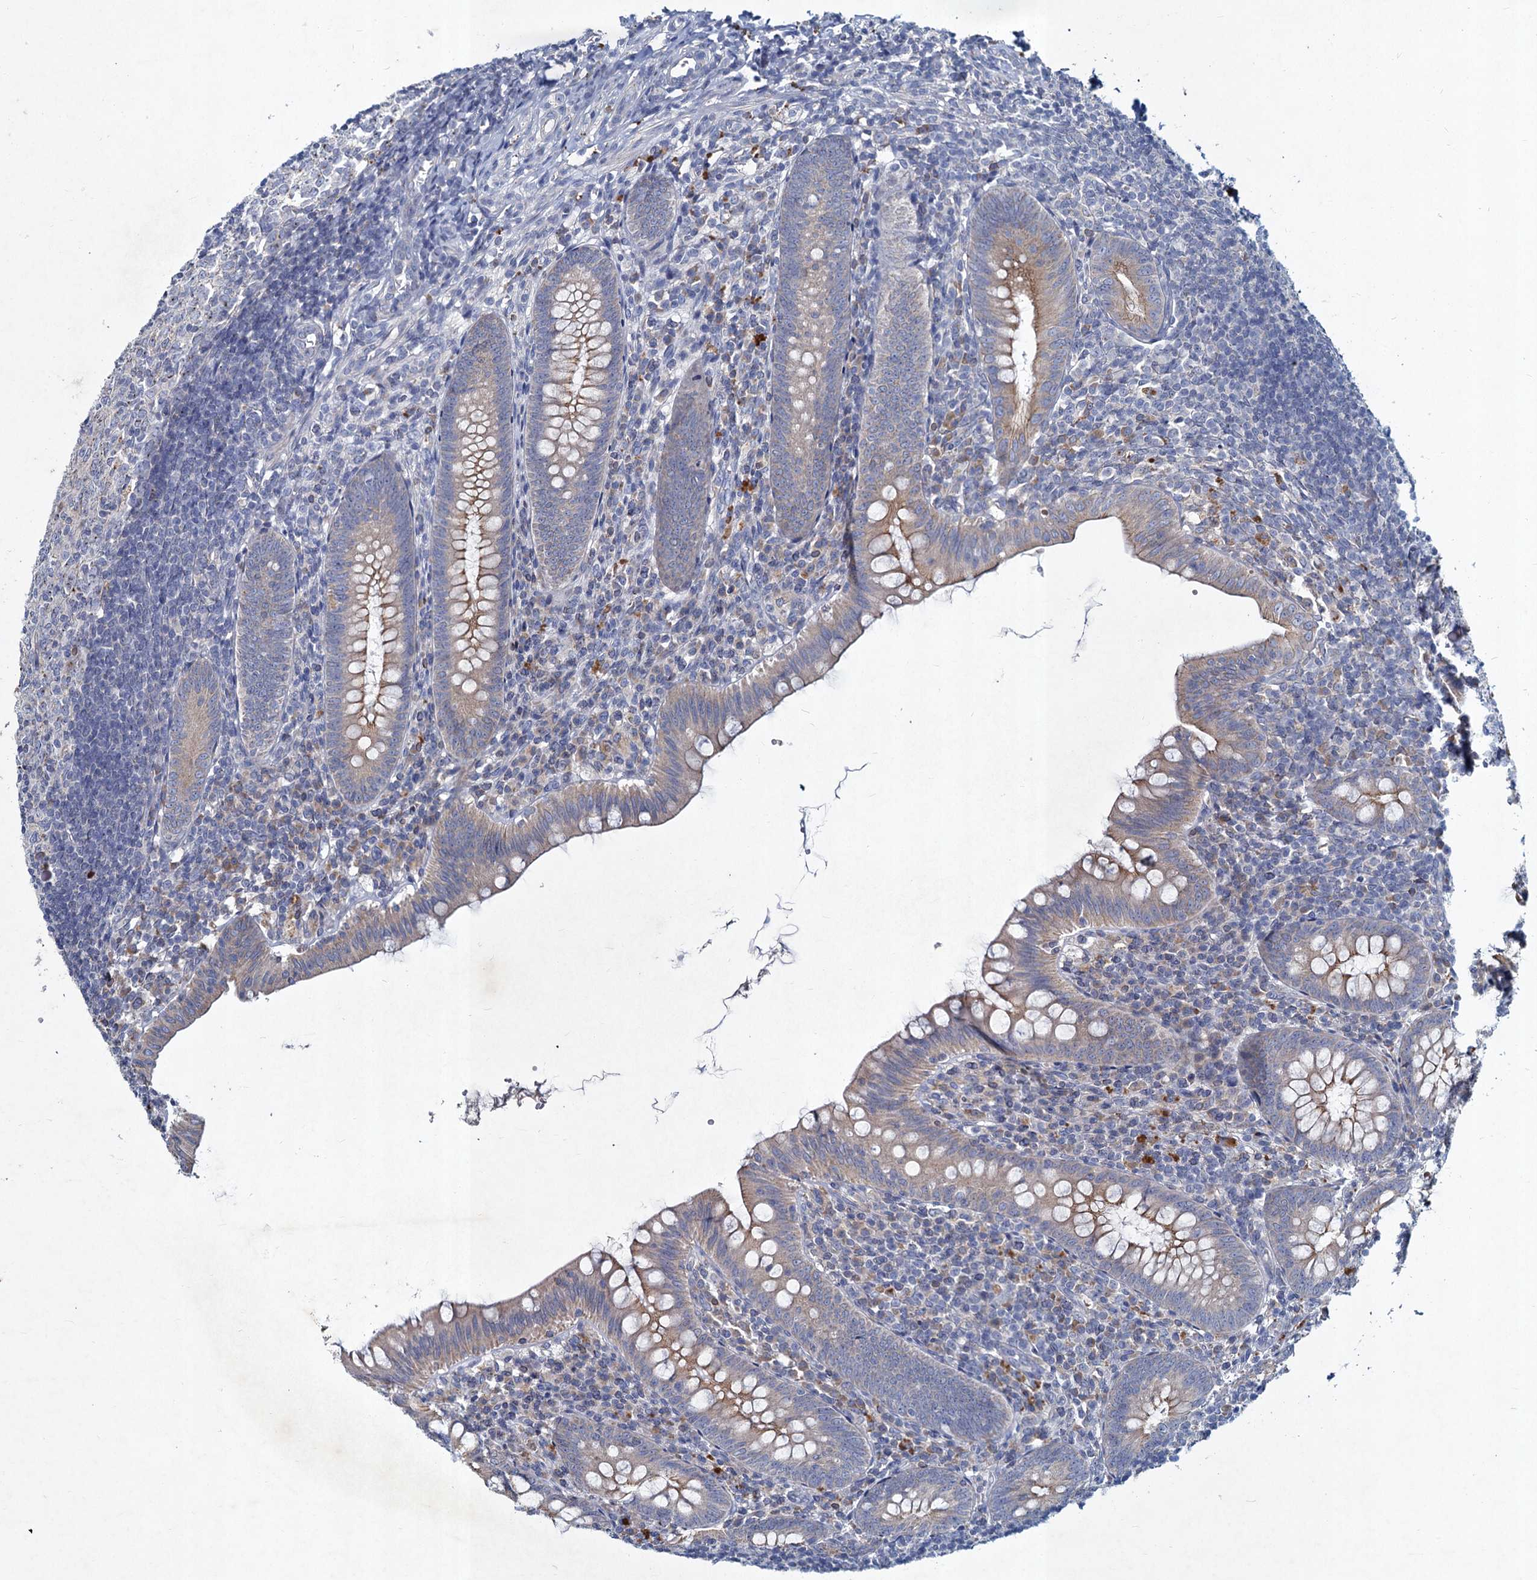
{"staining": {"intensity": "moderate", "quantity": "25%-75%", "location": "cytoplasmic/membranous"}, "tissue": "appendix", "cell_type": "Glandular cells", "image_type": "normal", "snomed": [{"axis": "morphology", "description": "Normal tissue, NOS"}, {"axis": "topography", "description": "Appendix"}], "caption": "Protein analysis of unremarkable appendix shows moderate cytoplasmic/membranous expression in approximately 25%-75% of glandular cells.", "gene": "TMX2", "patient": {"sex": "male", "age": 14}}